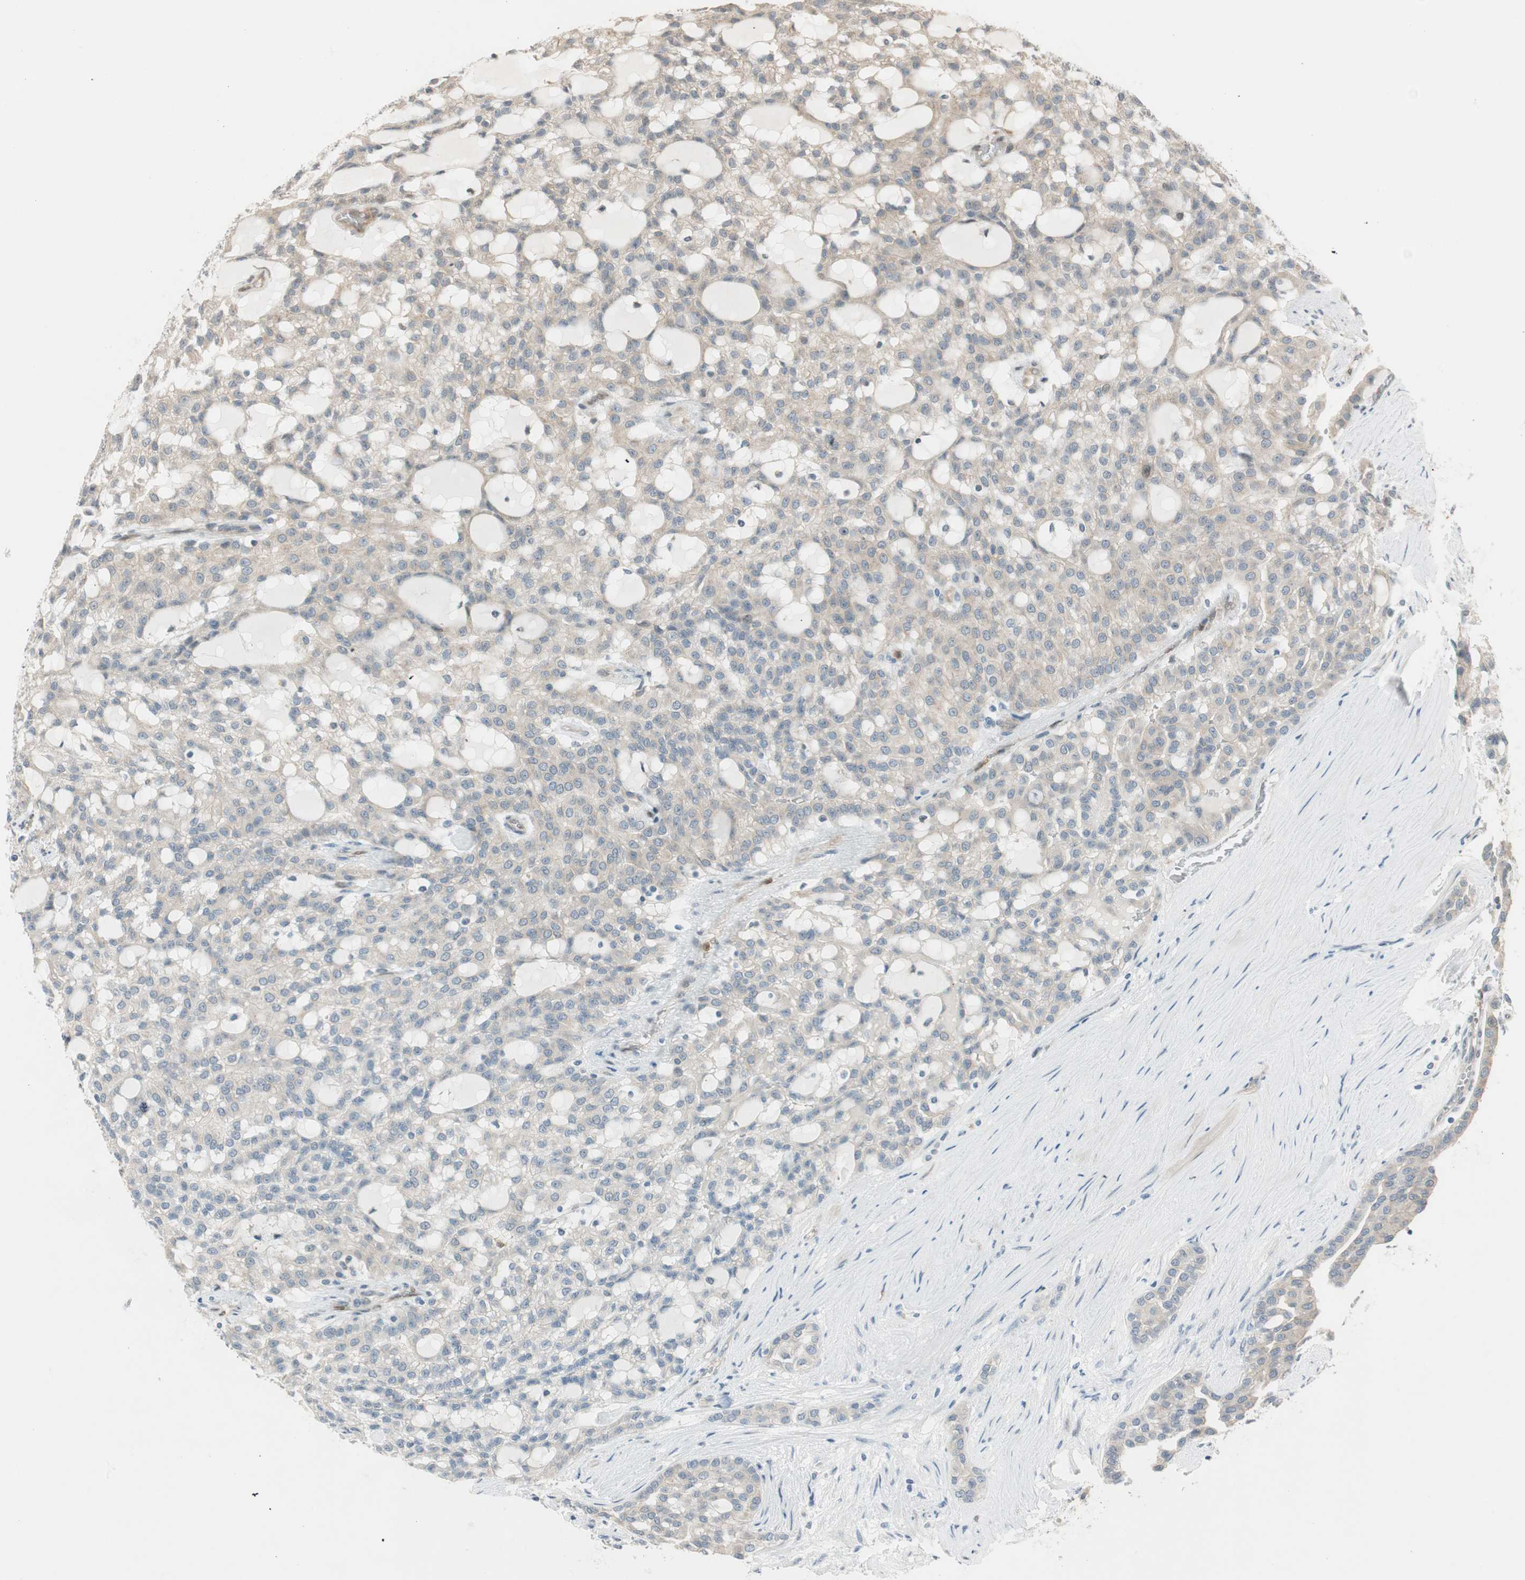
{"staining": {"intensity": "weak", "quantity": "<25%", "location": "cytoplasmic/membranous"}, "tissue": "renal cancer", "cell_type": "Tumor cells", "image_type": "cancer", "snomed": [{"axis": "morphology", "description": "Adenocarcinoma, NOS"}, {"axis": "topography", "description": "Kidney"}], "caption": "DAB immunohistochemical staining of human adenocarcinoma (renal) demonstrates no significant staining in tumor cells.", "gene": "CGRRF1", "patient": {"sex": "male", "age": 63}}